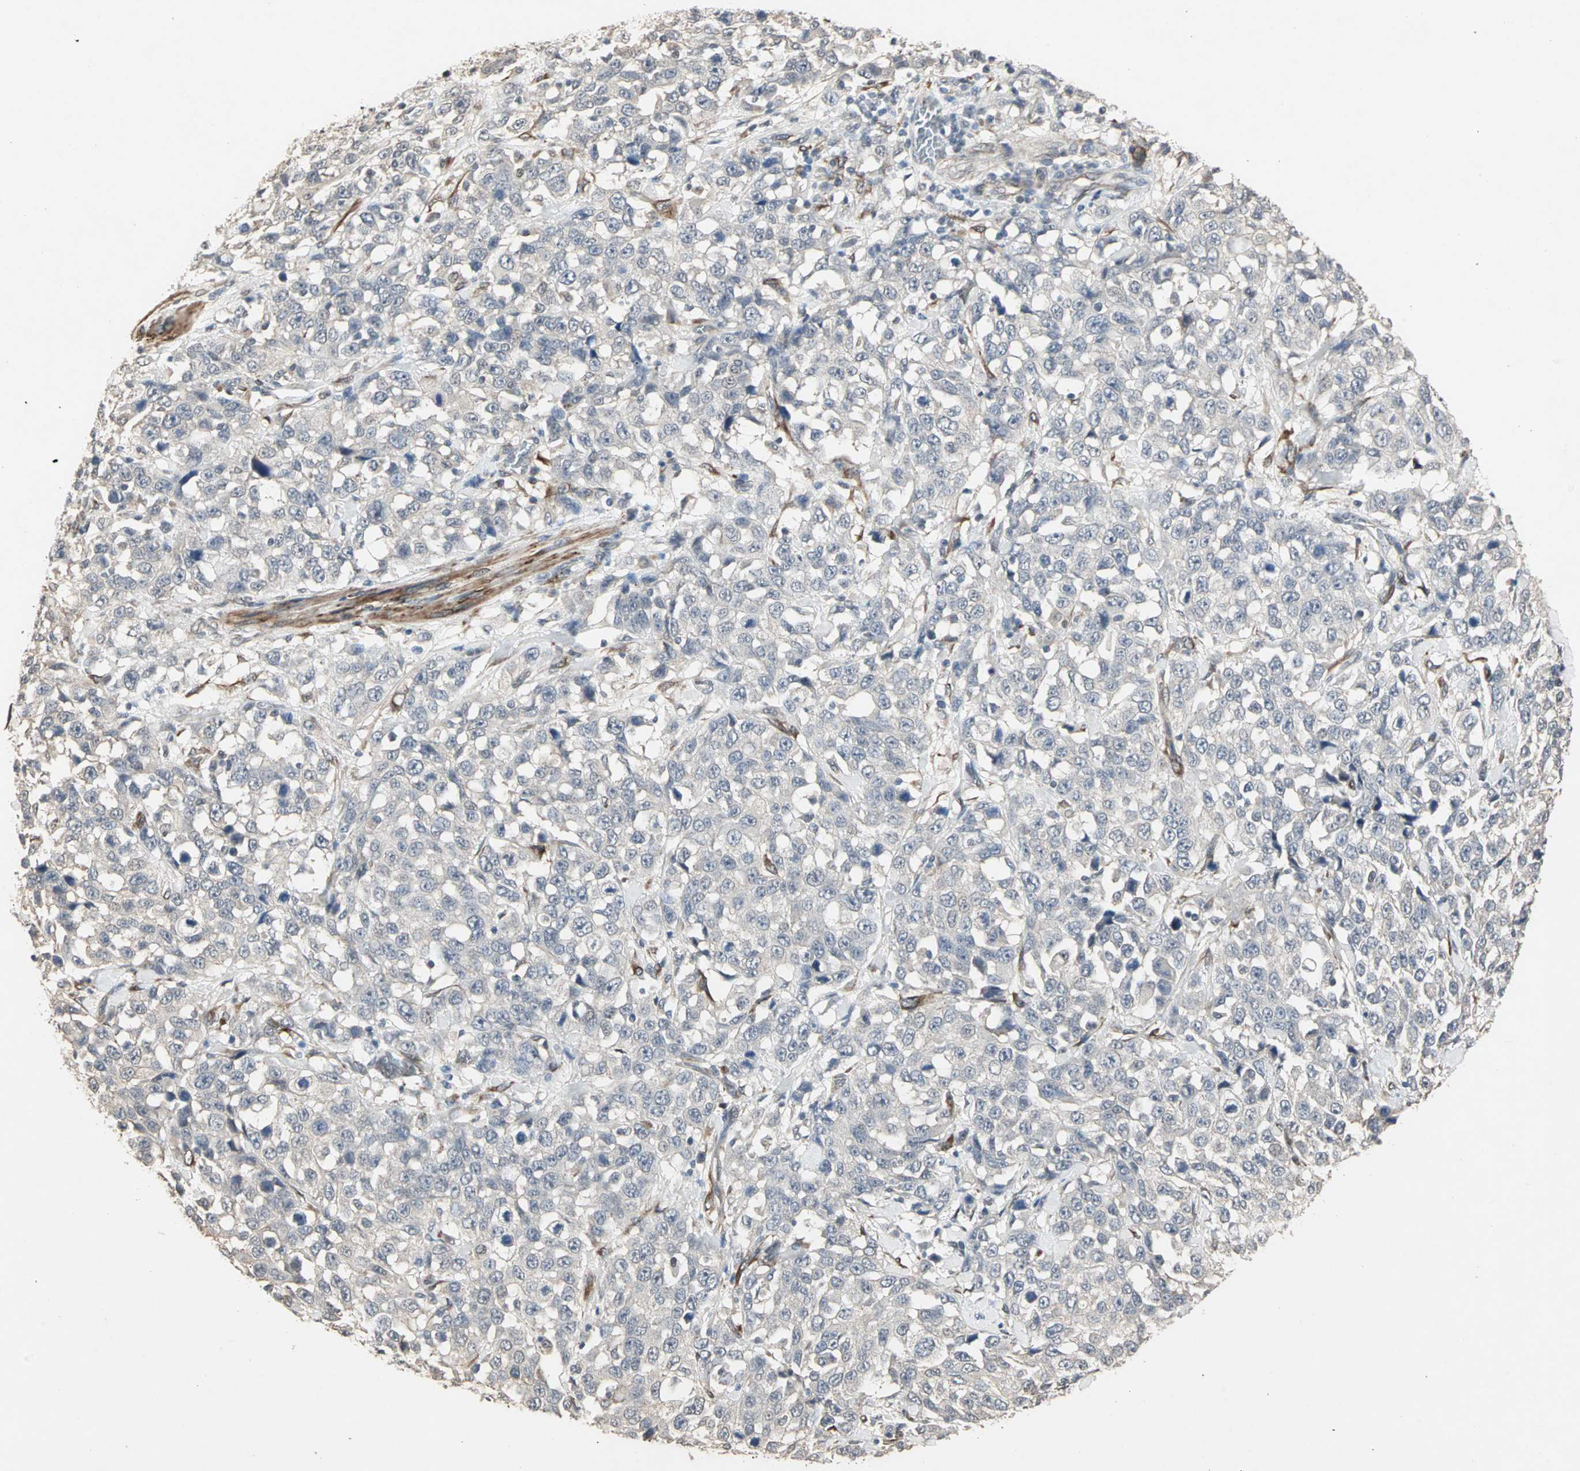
{"staining": {"intensity": "negative", "quantity": "none", "location": "none"}, "tissue": "stomach cancer", "cell_type": "Tumor cells", "image_type": "cancer", "snomed": [{"axis": "morphology", "description": "Normal tissue, NOS"}, {"axis": "morphology", "description": "Adenocarcinoma, NOS"}, {"axis": "topography", "description": "Stomach"}], "caption": "A high-resolution photomicrograph shows IHC staining of adenocarcinoma (stomach), which exhibits no significant positivity in tumor cells. Brightfield microscopy of immunohistochemistry stained with DAB (brown) and hematoxylin (blue), captured at high magnification.", "gene": "TRPV4", "patient": {"sex": "male", "age": 48}}